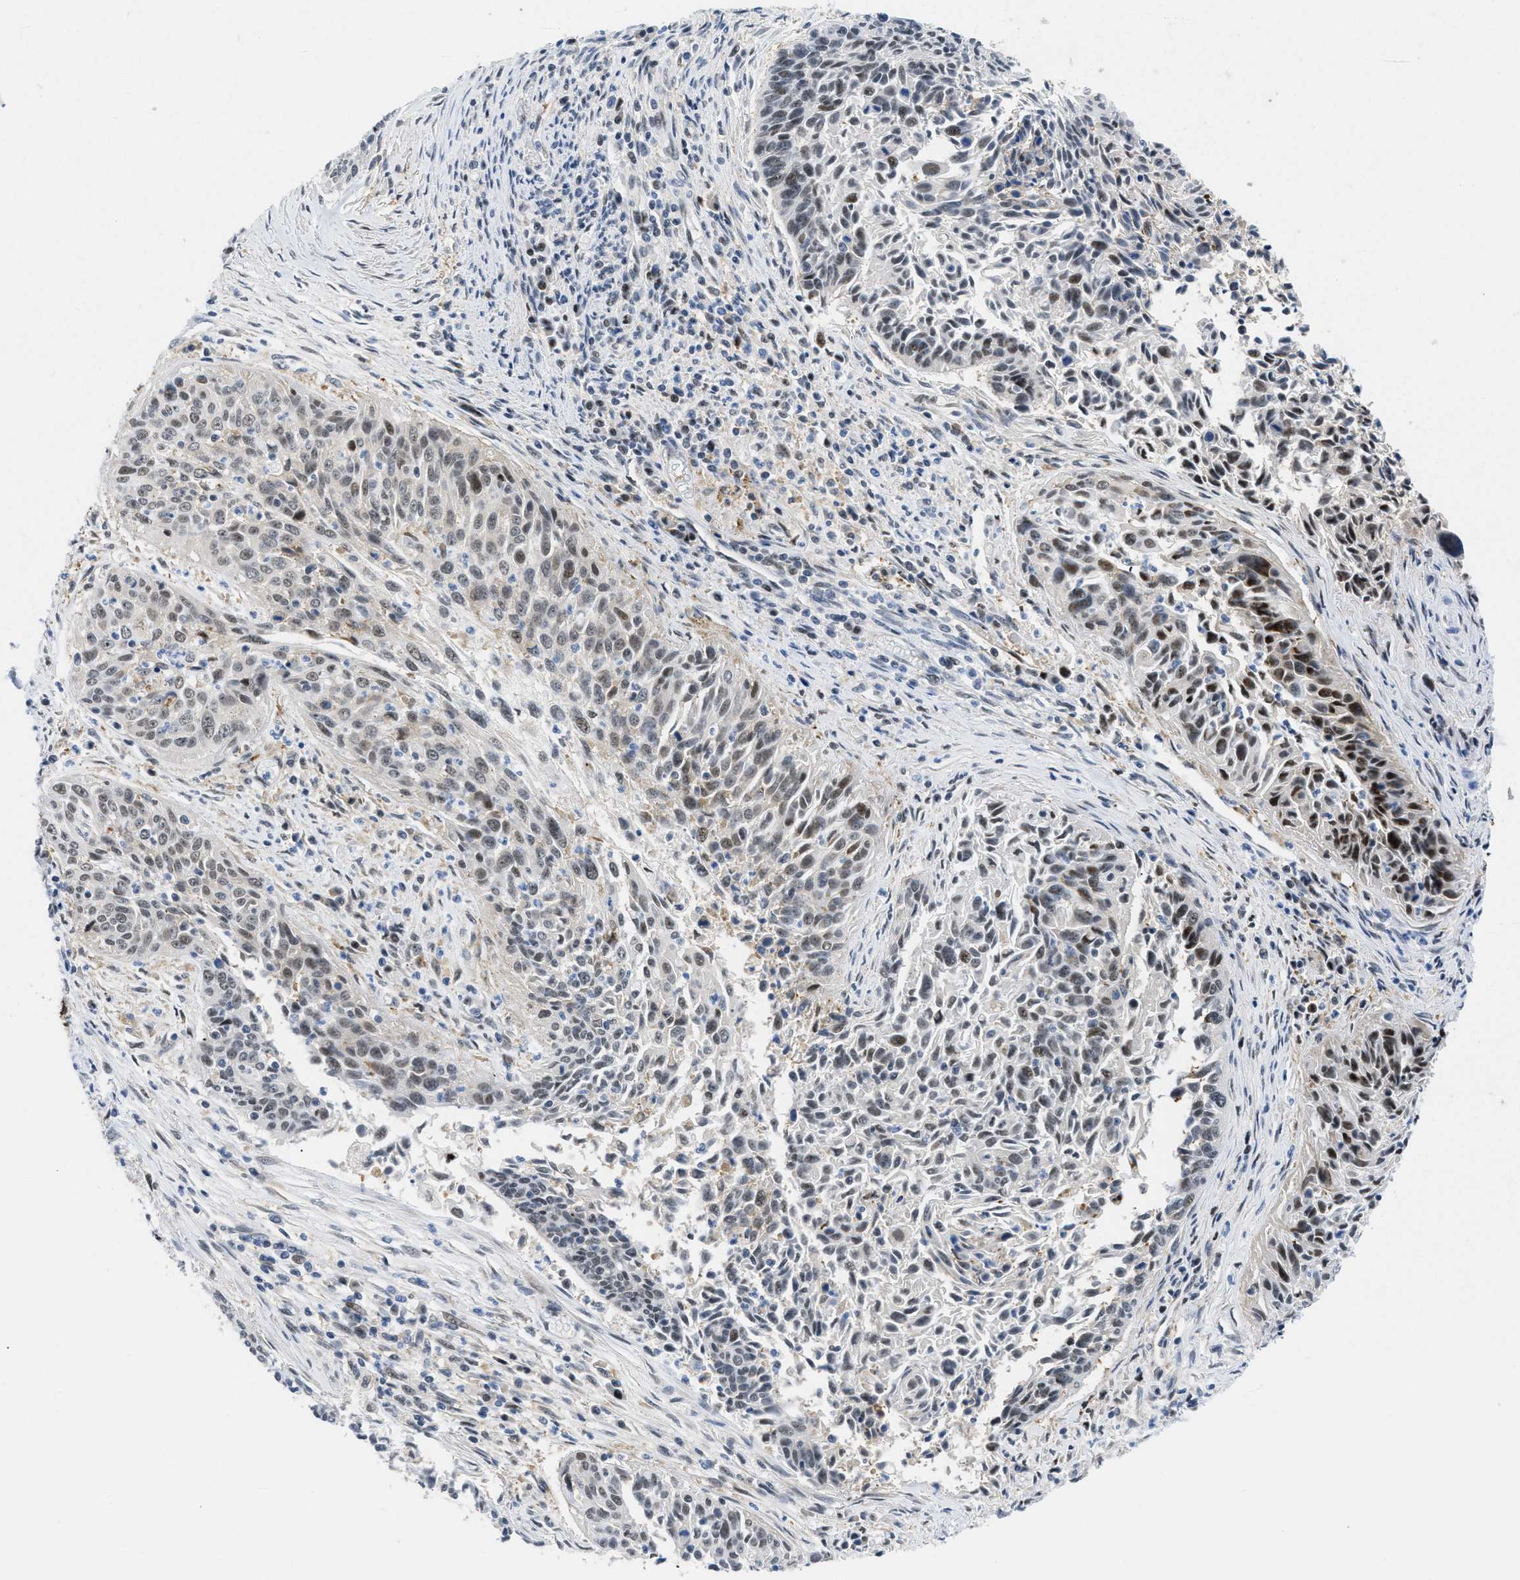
{"staining": {"intensity": "moderate", "quantity": "<25%", "location": "nuclear"}, "tissue": "cervical cancer", "cell_type": "Tumor cells", "image_type": "cancer", "snomed": [{"axis": "morphology", "description": "Squamous cell carcinoma, NOS"}, {"axis": "topography", "description": "Cervix"}], "caption": "Cervical cancer (squamous cell carcinoma) tissue shows moderate nuclear positivity in approximately <25% of tumor cells (DAB (3,3'-diaminobenzidine) = brown stain, brightfield microscopy at high magnification).", "gene": "SLC29A2", "patient": {"sex": "female", "age": 55}}